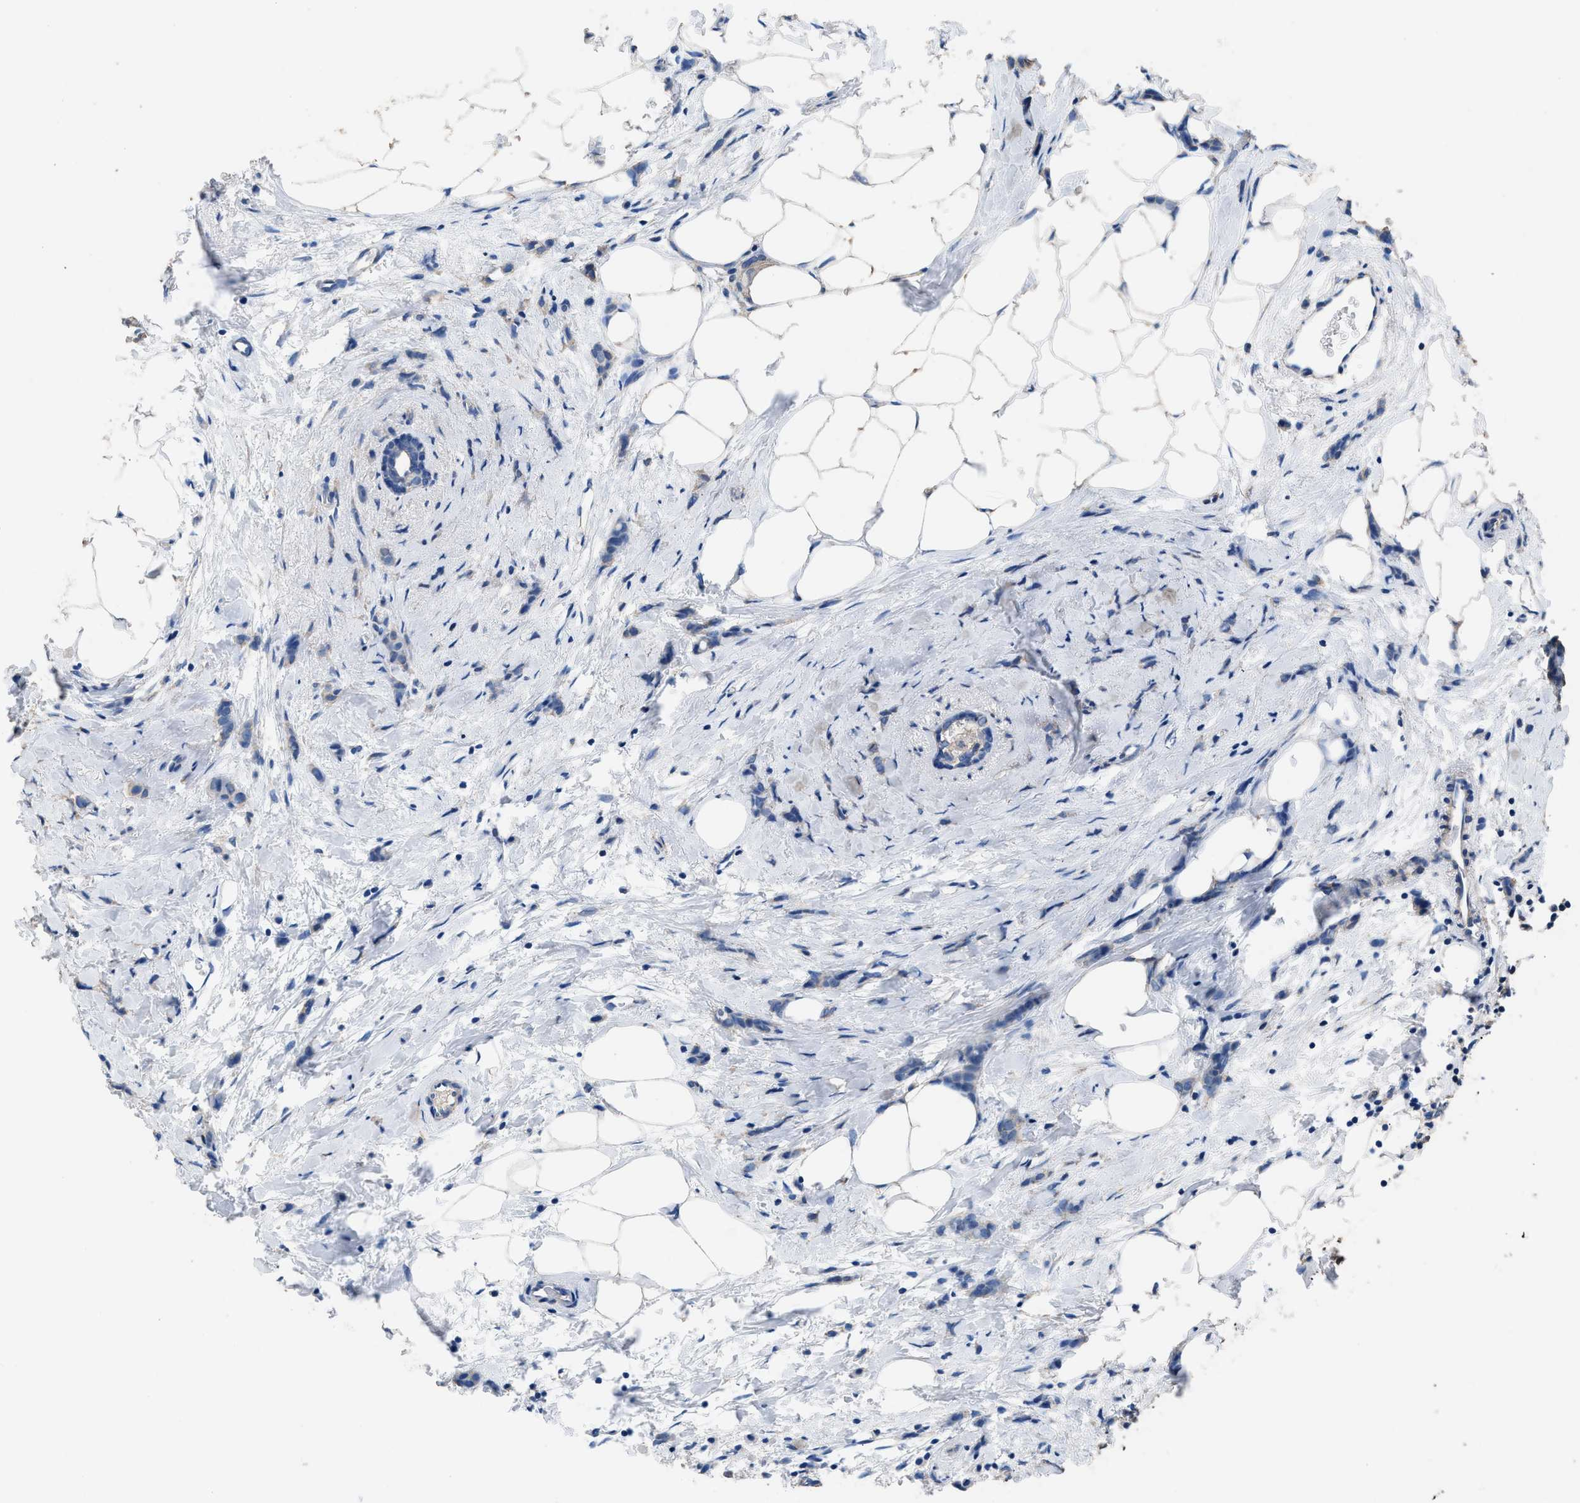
{"staining": {"intensity": "weak", "quantity": "25%-75%", "location": "cytoplasmic/membranous"}, "tissue": "breast cancer", "cell_type": "Tumor cells", "image_type": "cancer", "snomed": [{"axis": "morphology", "description": "Lobular carcinoma, in situ"}, {"axis": "morphology", "description": "Lobular carcinoma"}, {"axis": "topography", "description": "Breast"}], "caption": "High-magnification brightfield microscopy of breast lobular carcinoma stained with DAB (3,3'-diaminobenzidine) (brown) and counterstained with hematoxylin (blue). tumor cells exhibit weak cytoplasmic/membranous positivity is present in approximately25%-75% of cells.", "gene": "ITSN1", "patient": {"sex": "female", "age": 41}}